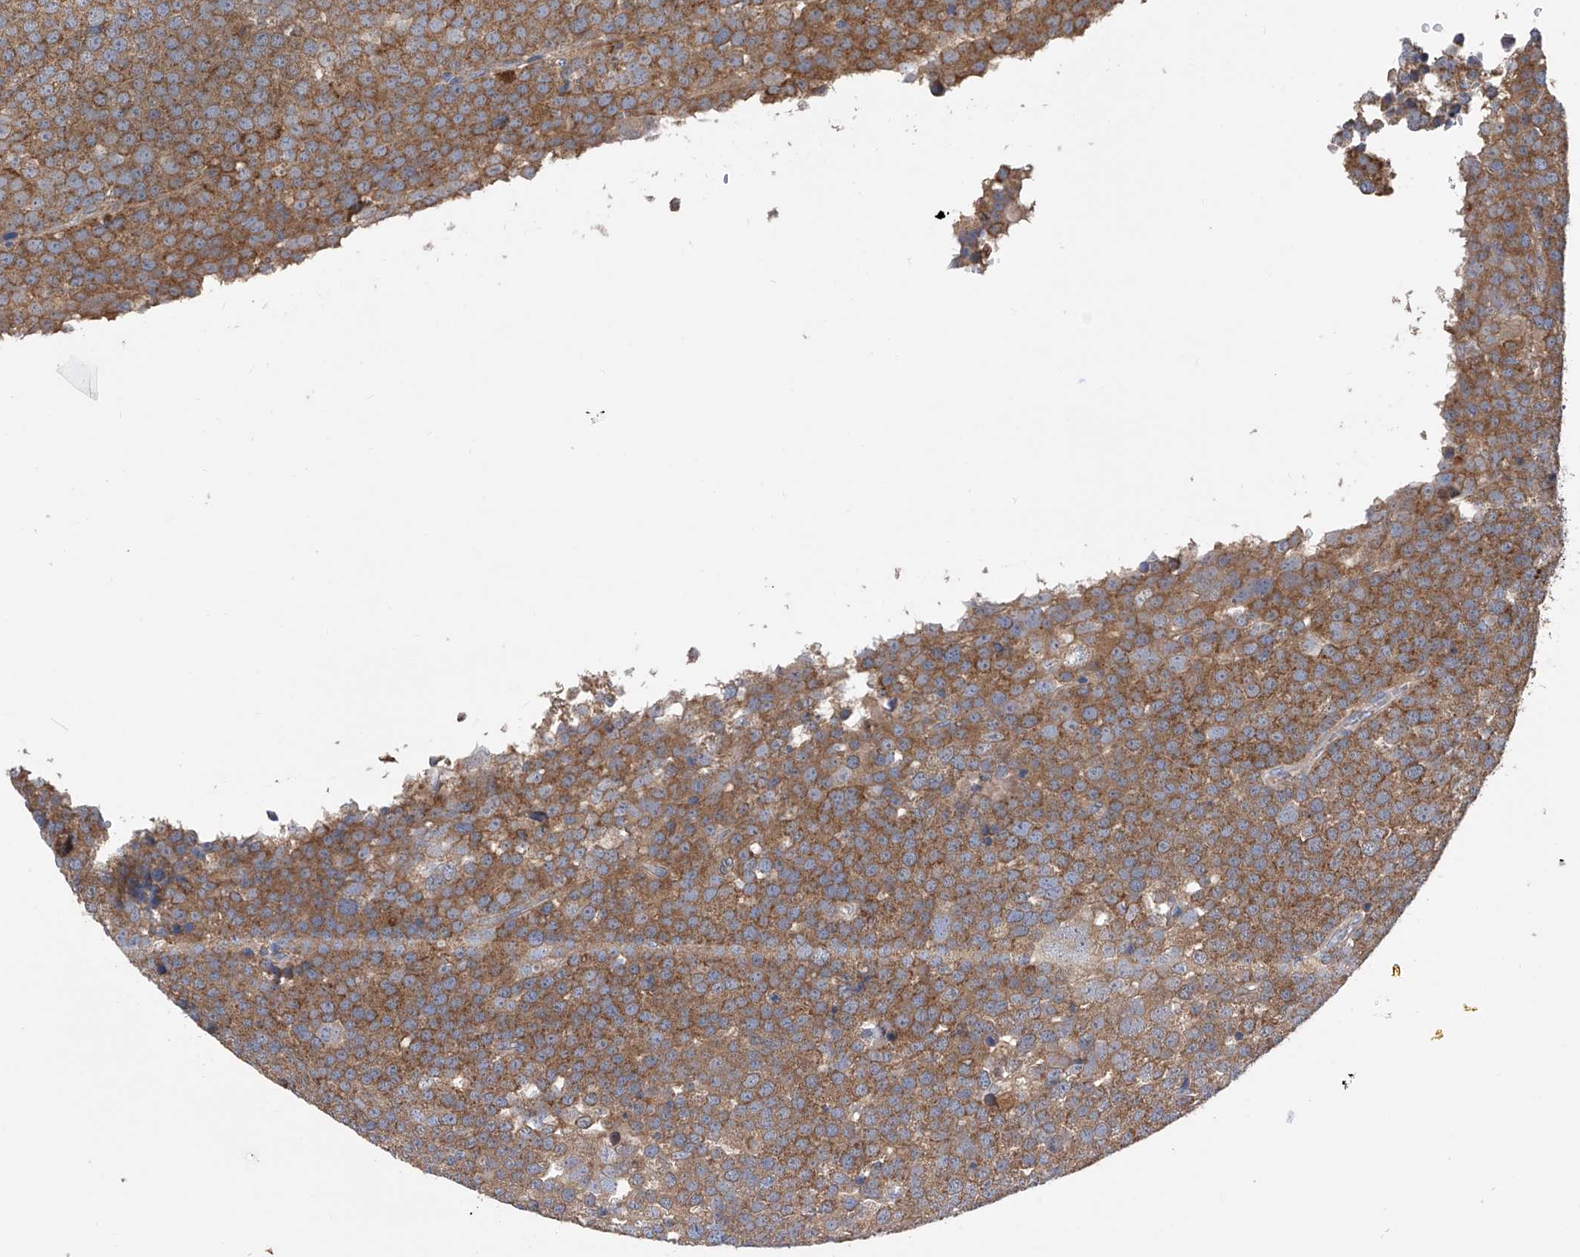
{"staining": {"intensity": "moderate", "quantity": ">75%", "location": "cytoplasmic/membranous"}, "tissue": "testis cancer", "cell_type": "Tumor cells", "image_type": "cancer", "snomed": [{"axis": "morphology", "description": "Seminoma, NOS"}, {"axis": "topography", "description": "Testis"}], "caption": "Immunohistochemical staining of testis seminoma reveals medium levels of moderate cytoplasmic/membranous expression in about >75% of tumor cells.", "gene": "SPATA20", "patient": {"sex": "male", "age": 71}}